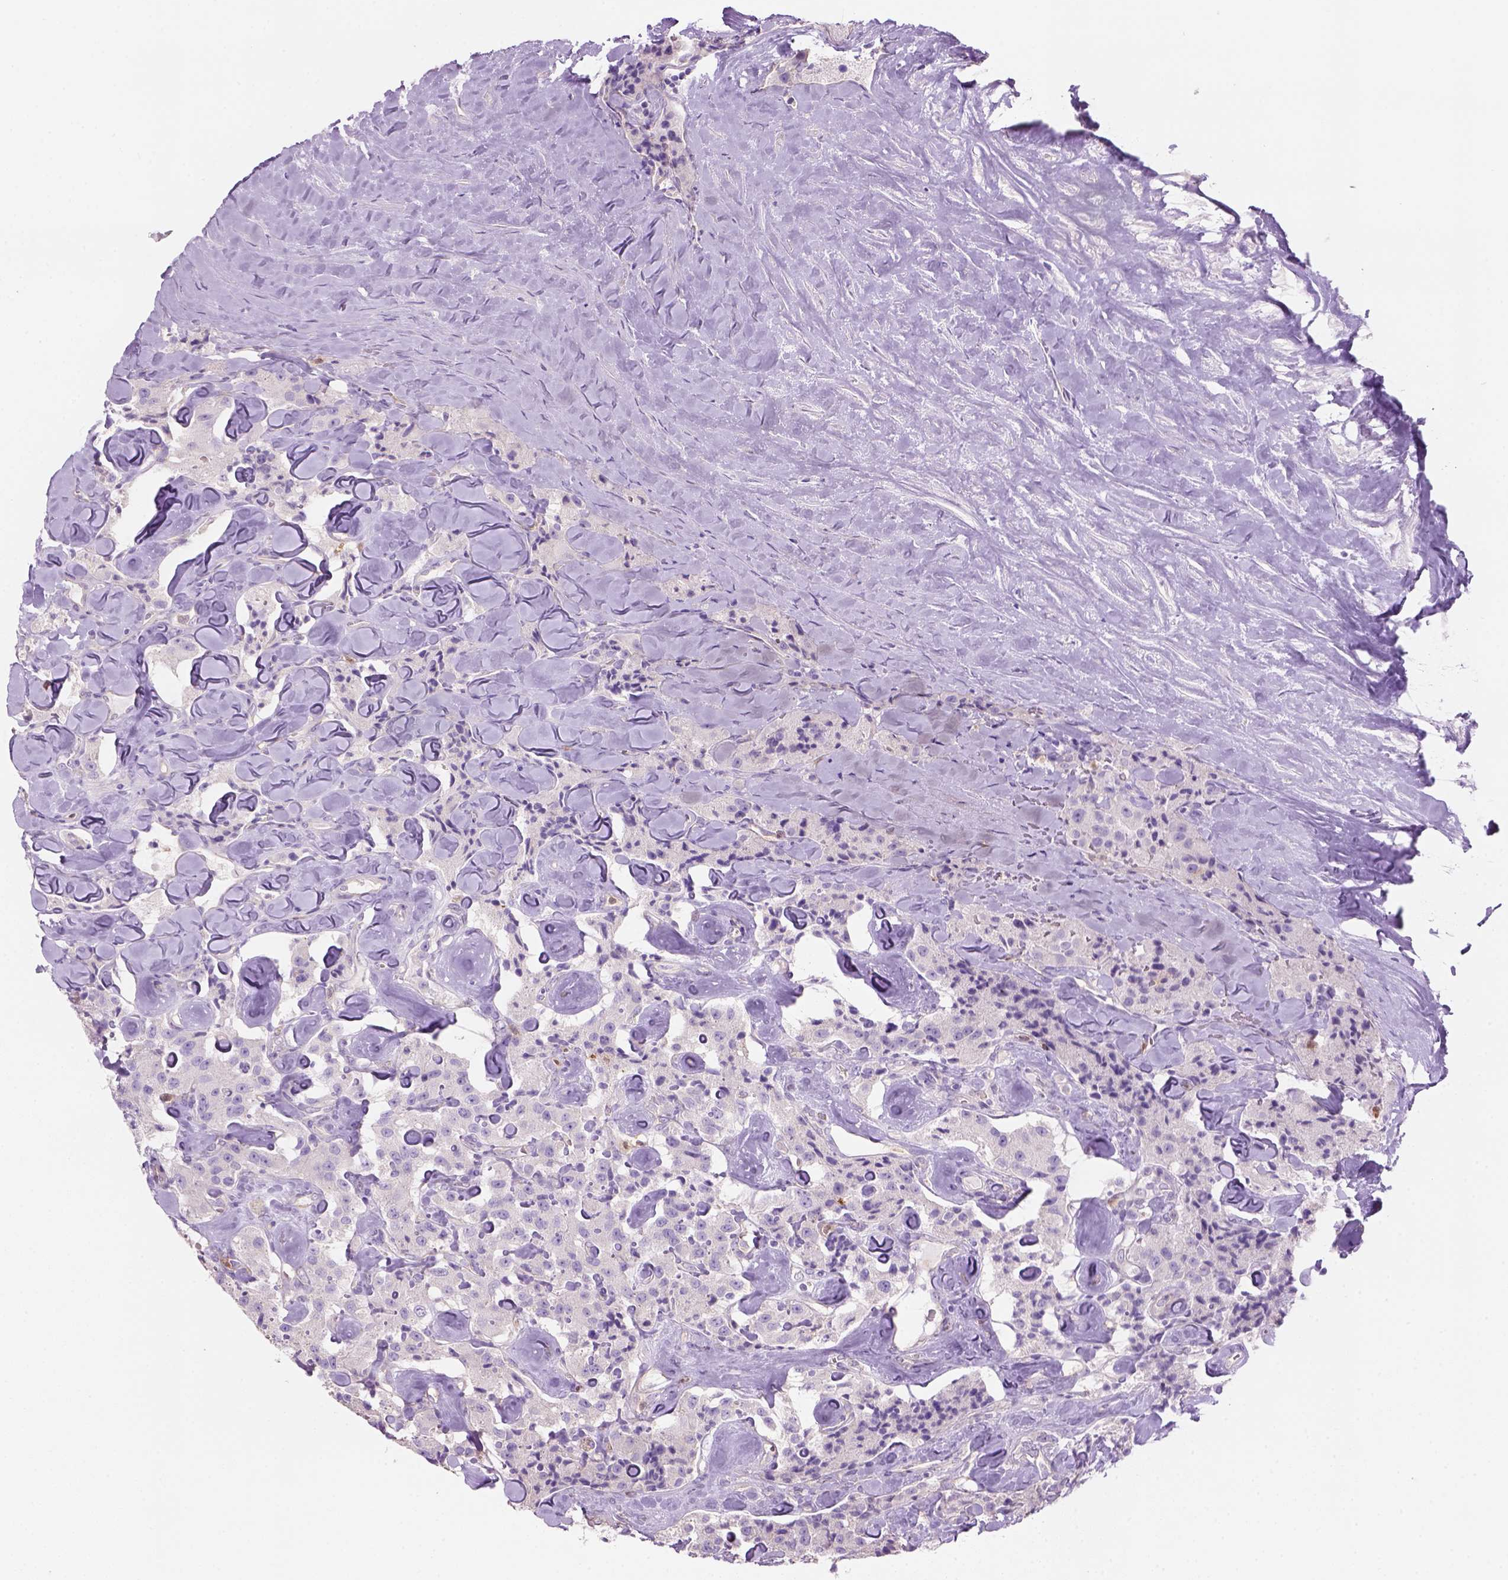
{"staining": {"intensity": "negative", "quantity": "none", "location": "none"}, "tissue": "carcinoid", "cell_type": "Tumor cells", "image_type": "cancer", "snomed": [{"axis": "morphology", "description": "Carcinoid, malignant, NOS"}, {"axis": "topography", "description": "Pancreas"}], "caption": "Immunohistochemistry micrograph of neoplastic tissue: carcinoid stained with DAB exhibits no significant protein expression in tumor cells.", "gene": "CD84", "patient": {"sex": "male", "age": 41}}